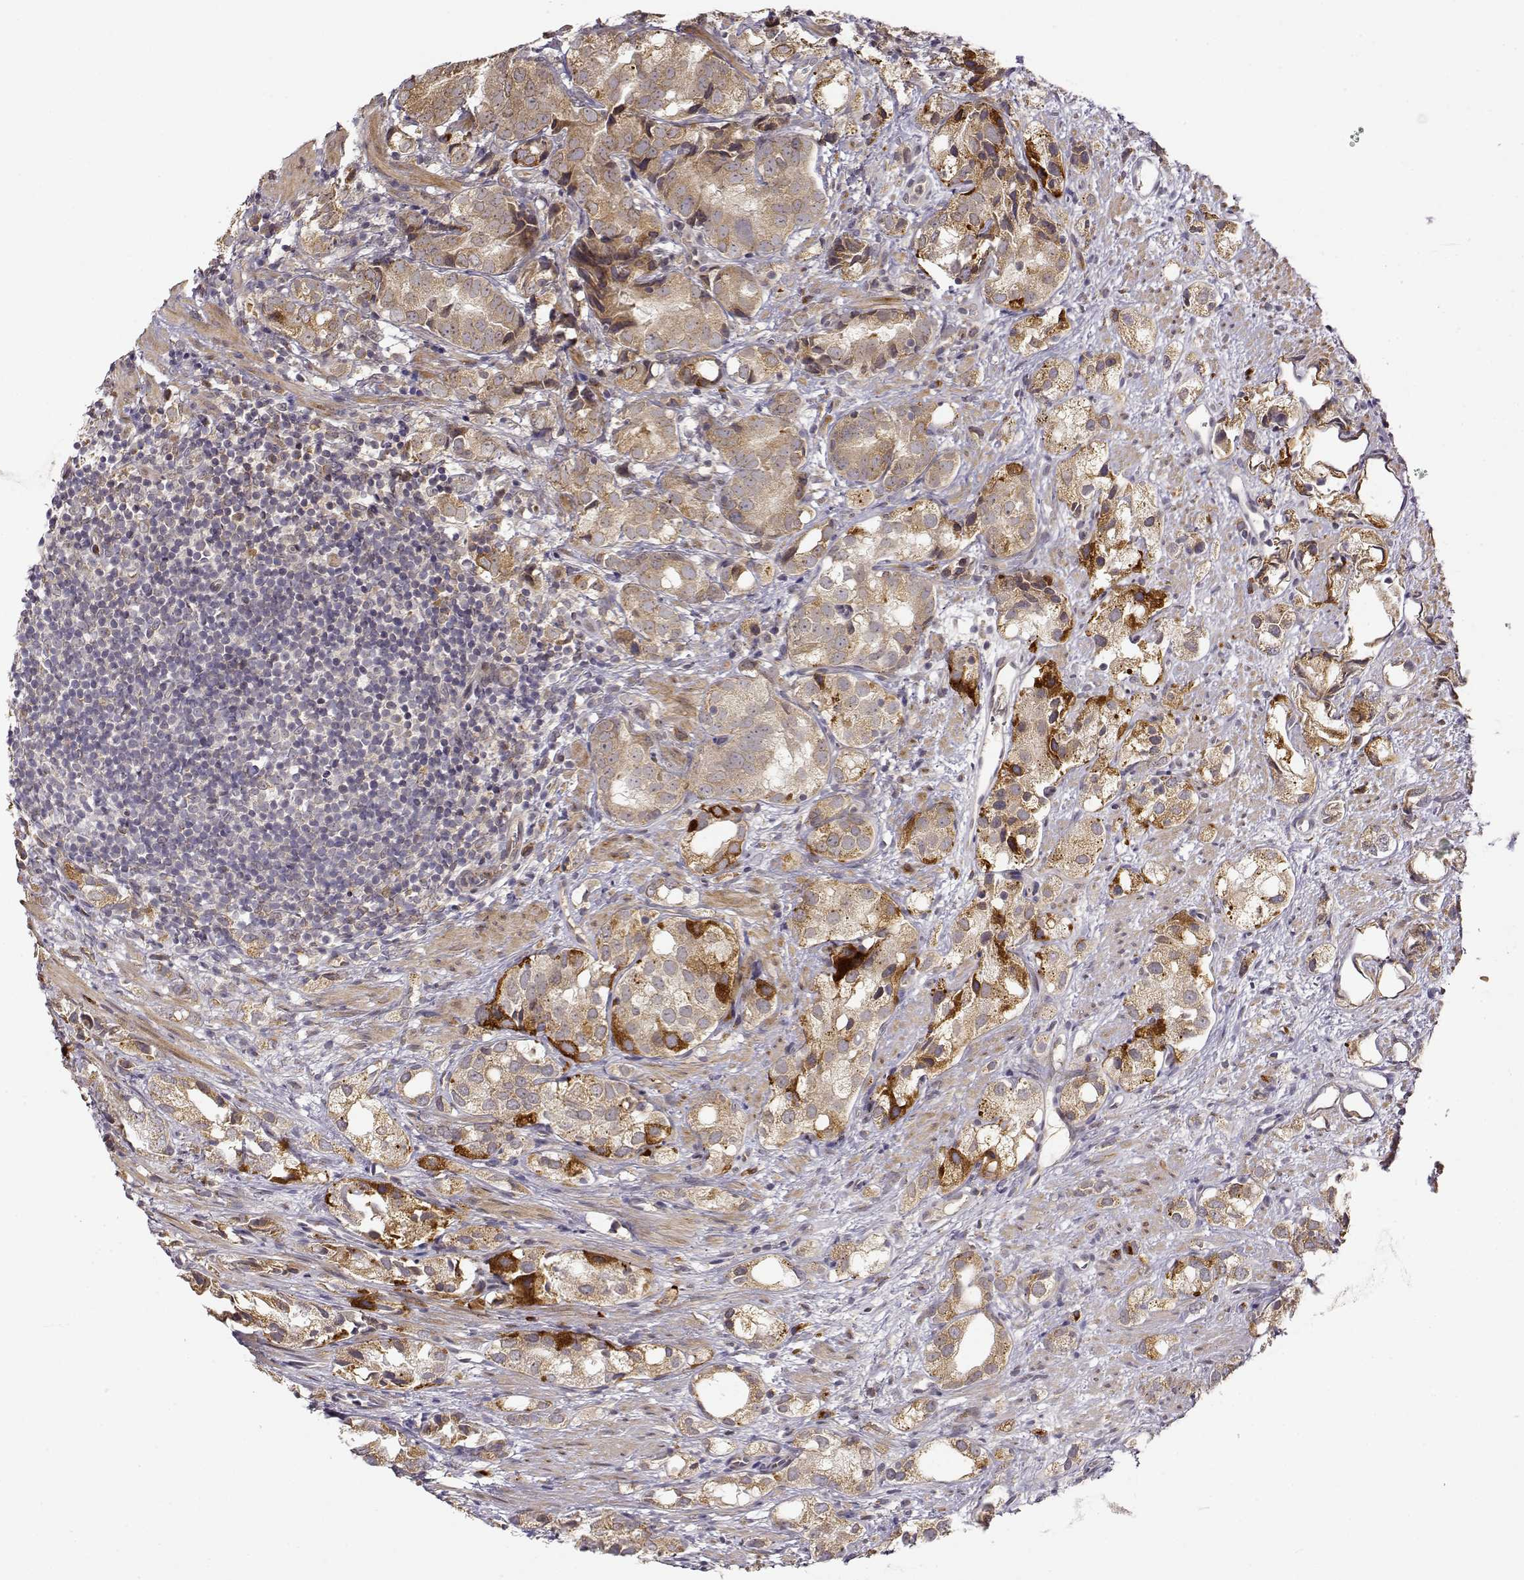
{"staining": {"intensity": "moderate", "quantity": ">75%", "location": "cytoplasmic/membranous"}, "tissue": "prostate cancer", "cell_type": "Tumor cells", "image_type": "cancer", "snomed": [{"axis": "morphology", "description": "Adenocarcinoma, High grade"}, {"axis": "topography", "description": "Prostate"}], "caption": "The immunohistochemical stain labels moderate cytoplasmic/membranous positivity in tumor cells of high-grade adenocarcinoma (prostate) tissue.", "gene": "ERGIC2", "patient": {"sex": "male", "age": 82}}